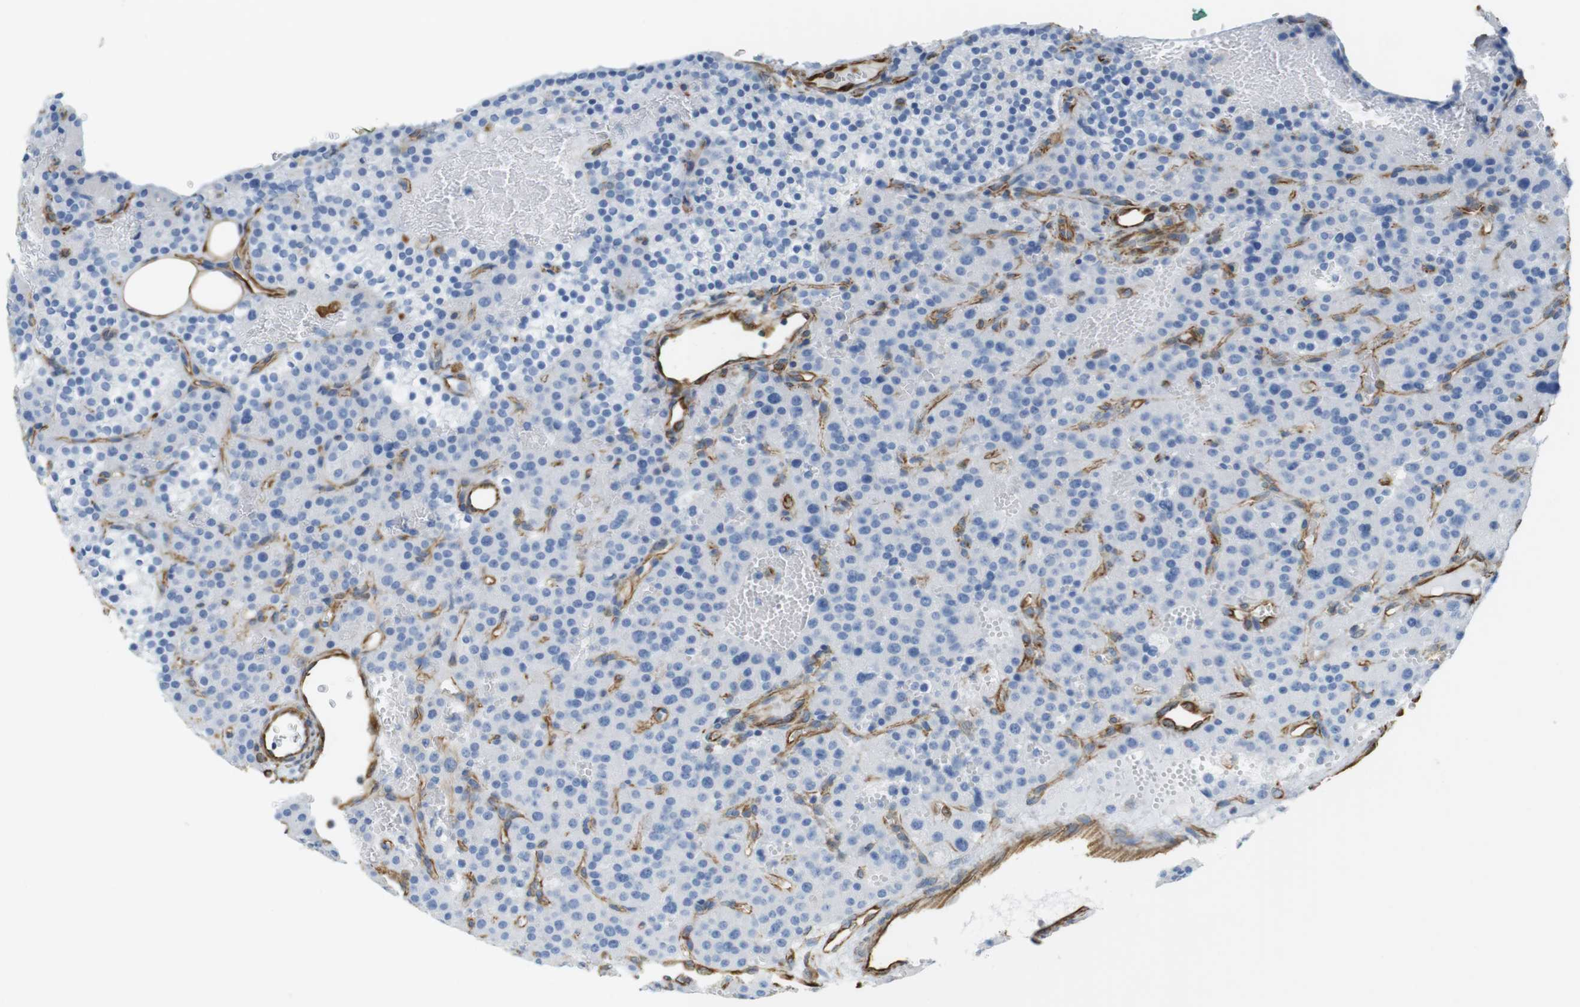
{"staining": {"intensity": "negative", "quantity": "none", "location": "none"}, "tissue": "parathyroid gland", "cell_type": "Glandular cells", "image_type": "normal", "snomed": [{"axis": "morphology", "description": "Normal tissue, NOS"}, {"axis": "morphology", "description": "Adenoma, NOS"}, {"axis": "topography", "description": "Parathyroid gland"}], "caption": "The photomicrograph shows no staining of glandular cells in normal parathyroid gland. The staining was performed using DAB to visualize the protein expression in brown, while the nuclei were stained in blue with hematoxylin (Magnification: 20x).", "gene": "MS4A10", "patient": {"sex": "female", "age": 81}}